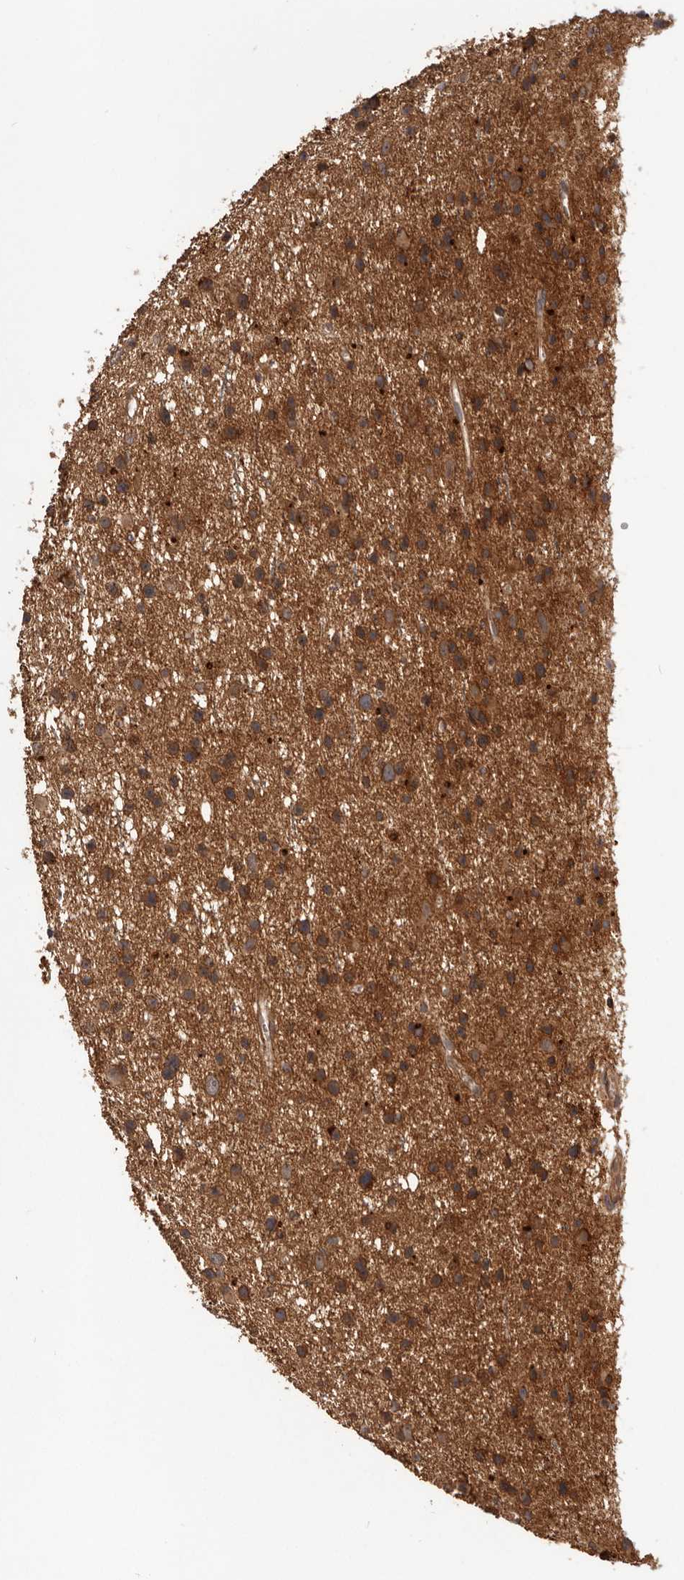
{"staining": {"intensity": "moderate", "quantity": ">75%", "location": "cytoplasmic/membranous"}, "tissue": "glioma", "cell_type": "Tumor cells", "image_type": "cancer", "snomed": [{"axis": "morphology", "description": "Glioma, malignant, Low grade"}, {"axis": "topography", "description": "Cerebral cortex"}], "caption": "Immunohistochemistry (IHC) photomicrograph of neoplastic tissue: human low-grade glioma (malignant) stained using immunohistochemistry (IHC) displays medium levels of moderate protein expression localized specifically in the cytoplasmic/membranous of tumor cells, appearing as a cytoplasmic/membranous brown color.", "gene": "GLIPR2", "patient": {"sex": "female", "age": 39}}